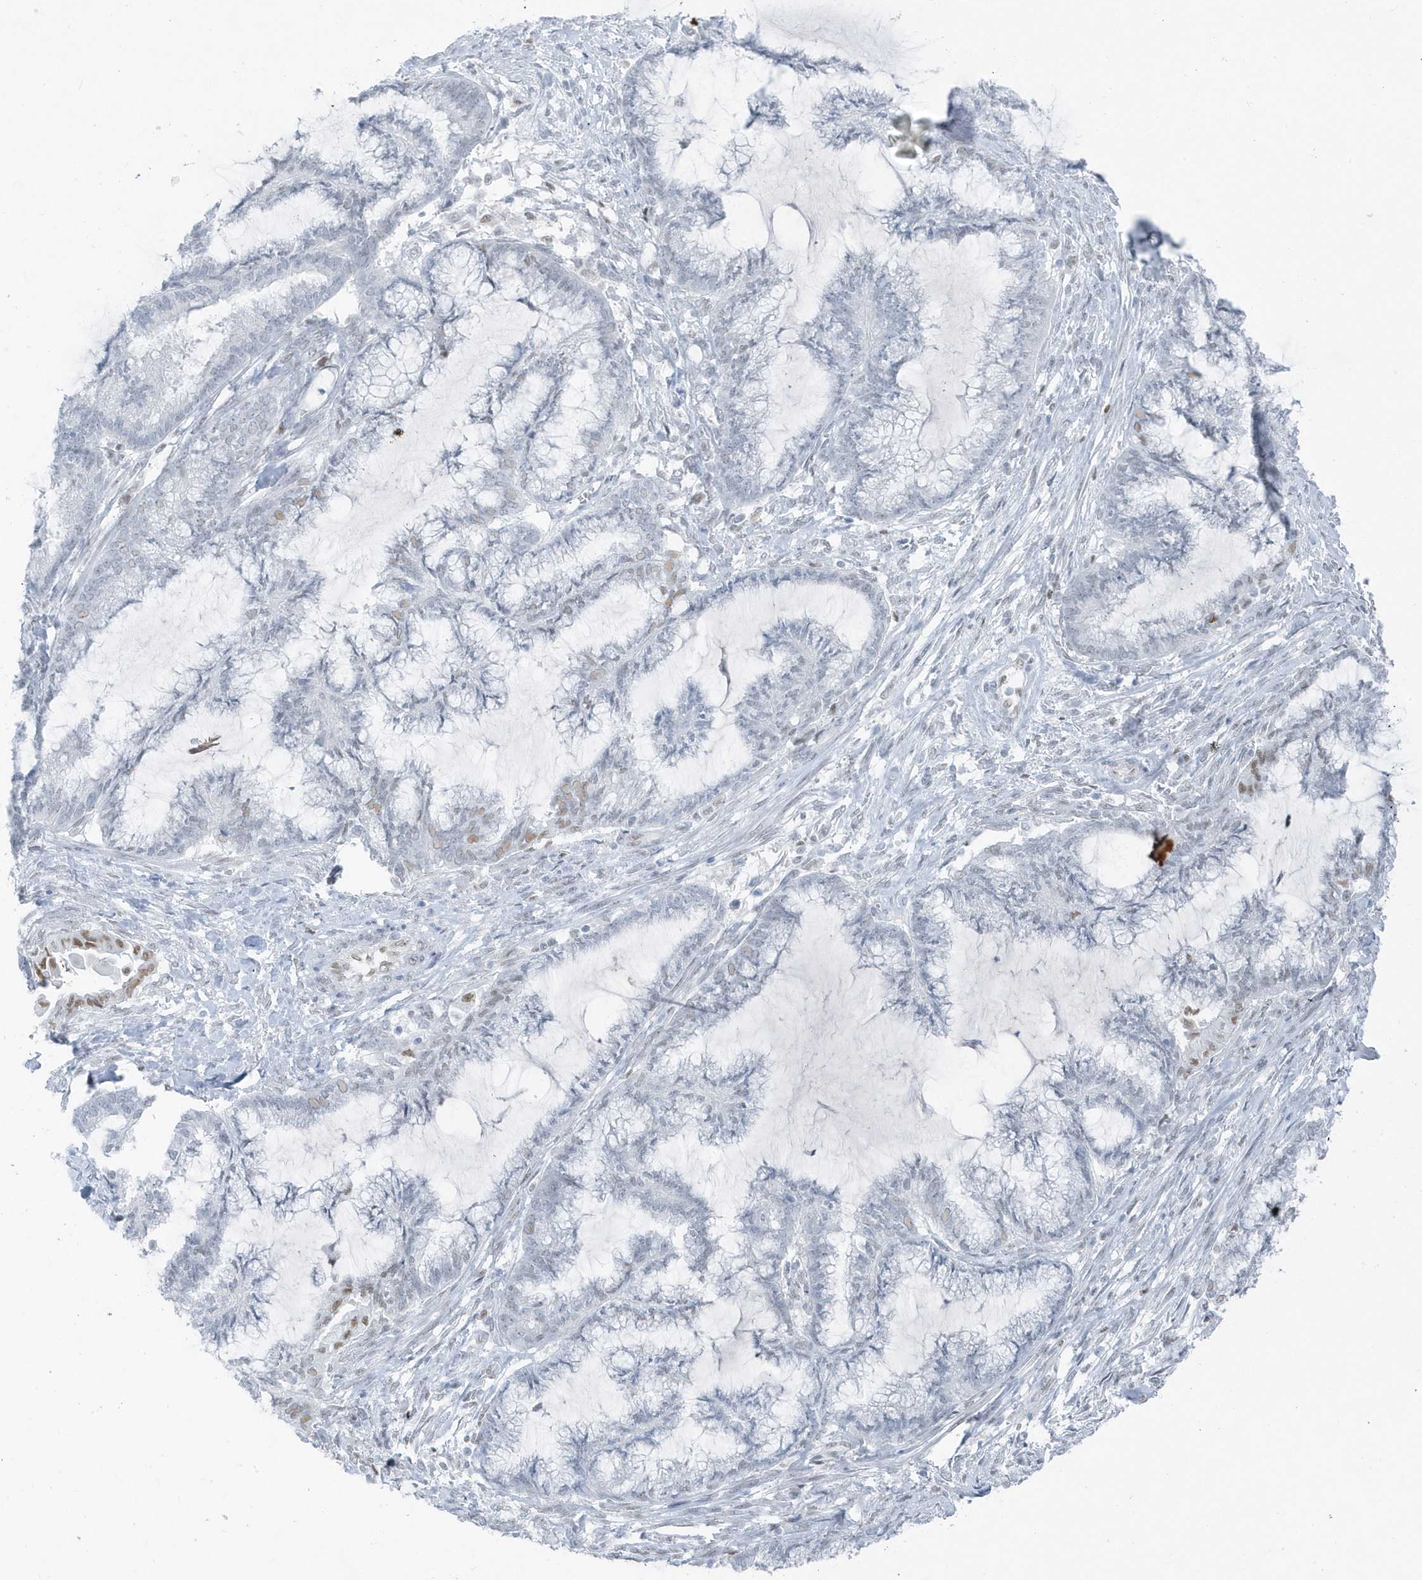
{"staining": {"intensity": "negative", "quantity": "none", "location": "none"}, "tissue": "endometrial cancer", "cell_type": "Tumor cells", "image_type": "cancer", "snomed": [{"axis": "morphology", "description": "Adenocarcinoma, NOS"}, {"axis": "topography", "description": "Endometrium"}], "caption": "Endometrial cancer (adenocarcinoma) stained for a protein using immunohistochemistry (IHC) reveals no expression tumor cells.", "gene": "SMIM34", "patient": {"sex": "female", "age": 86}}